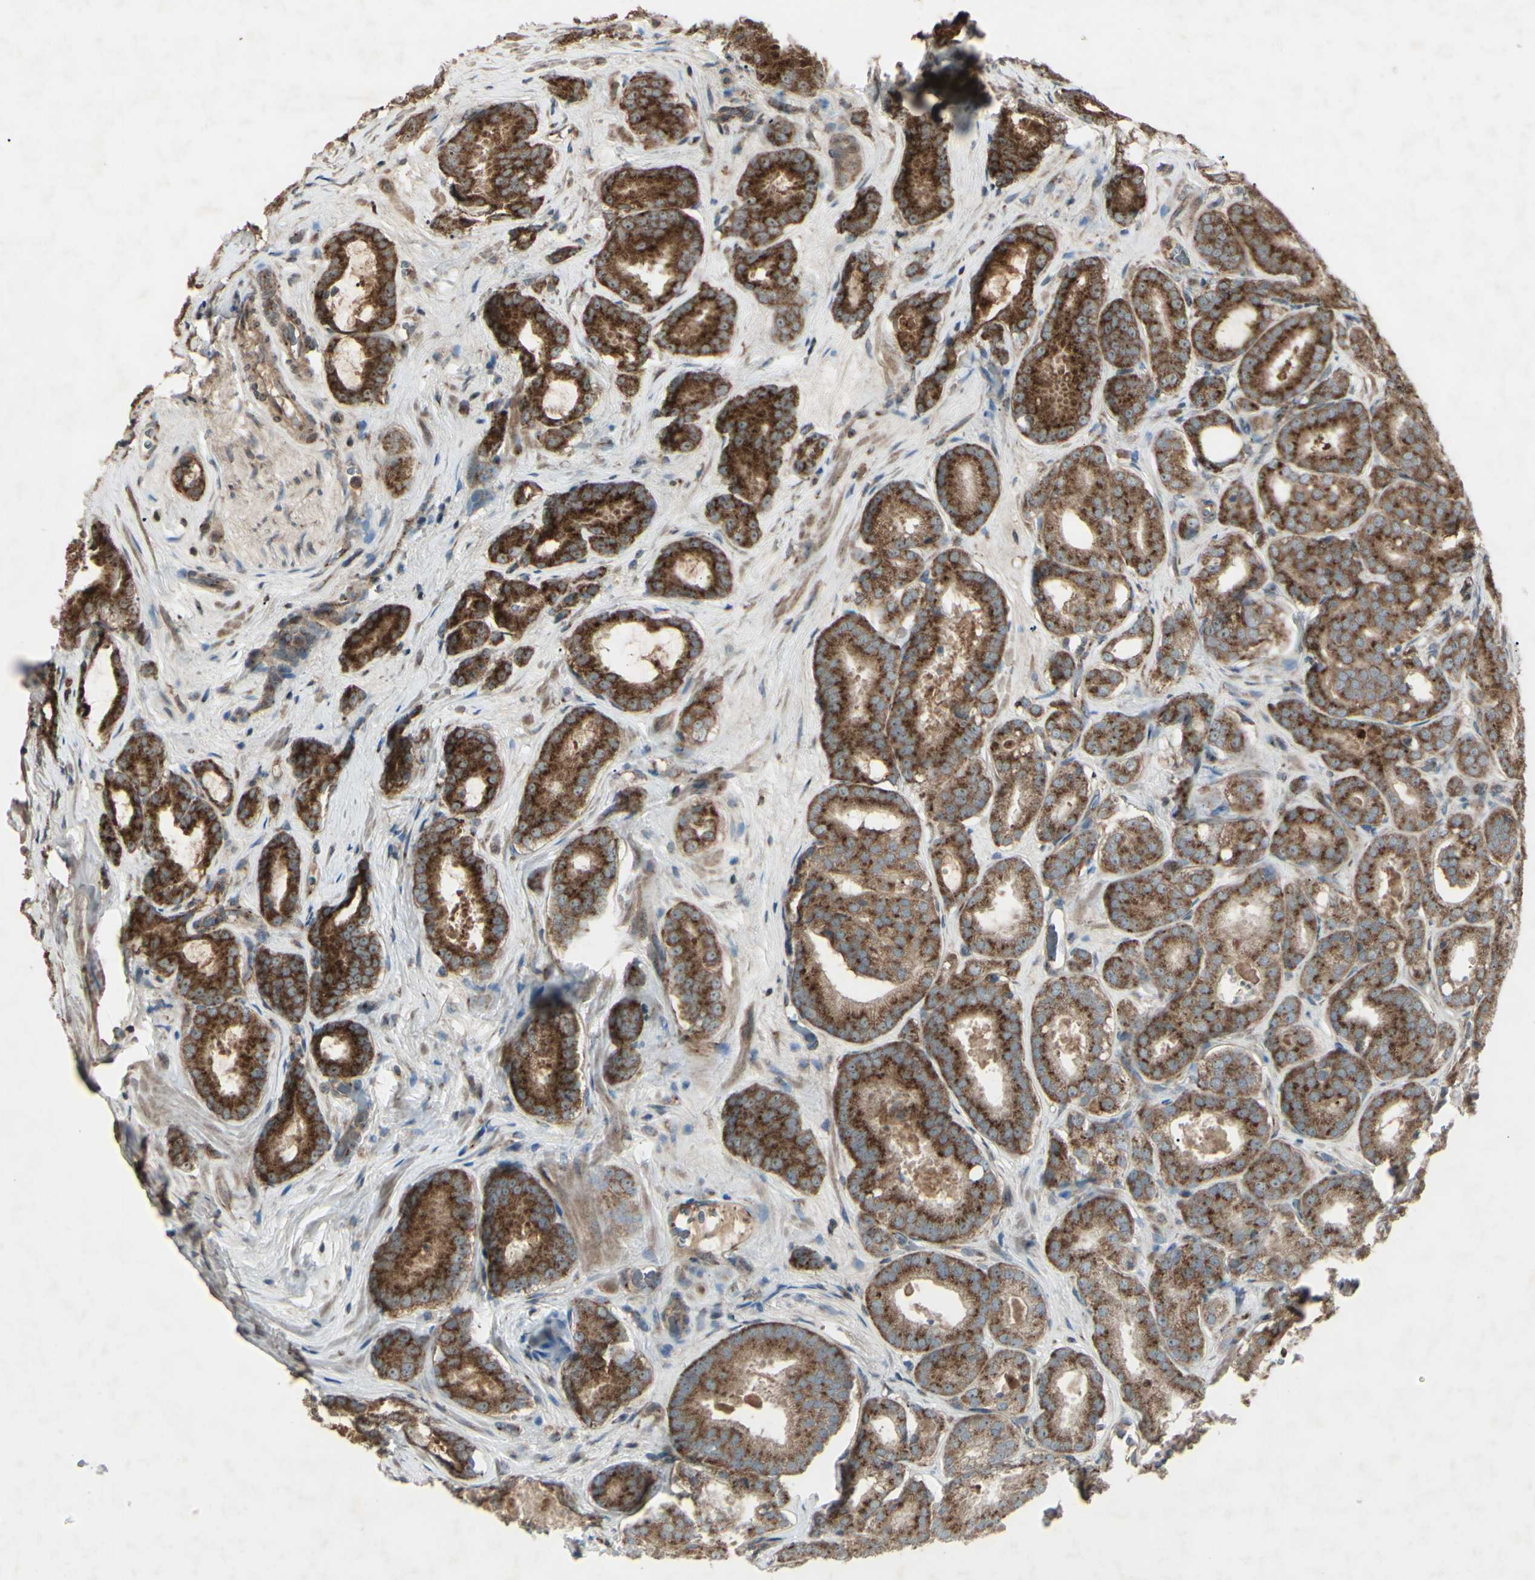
{"staining": {"intensity": "strong", "quantity": ">75%", "location": "cytoplasmic/membranous"}, "tissue": "prostate cancer", "cell_type": "Tumor cells", "image_type": "cancer", "snomed": [{"axis": "morphology", "description": "Adenocarcinoma, High grade"}, {"axis": "topography", "description": "Prostate"}], "caption": "Strong cytoplasmic/membranous protein positivity is identified in about >75% of tumor cells in adenocarcinoma (high-grade) (prostate).", "gene": "AP1G1", "patient": {"sex": "male", "age": 64}}